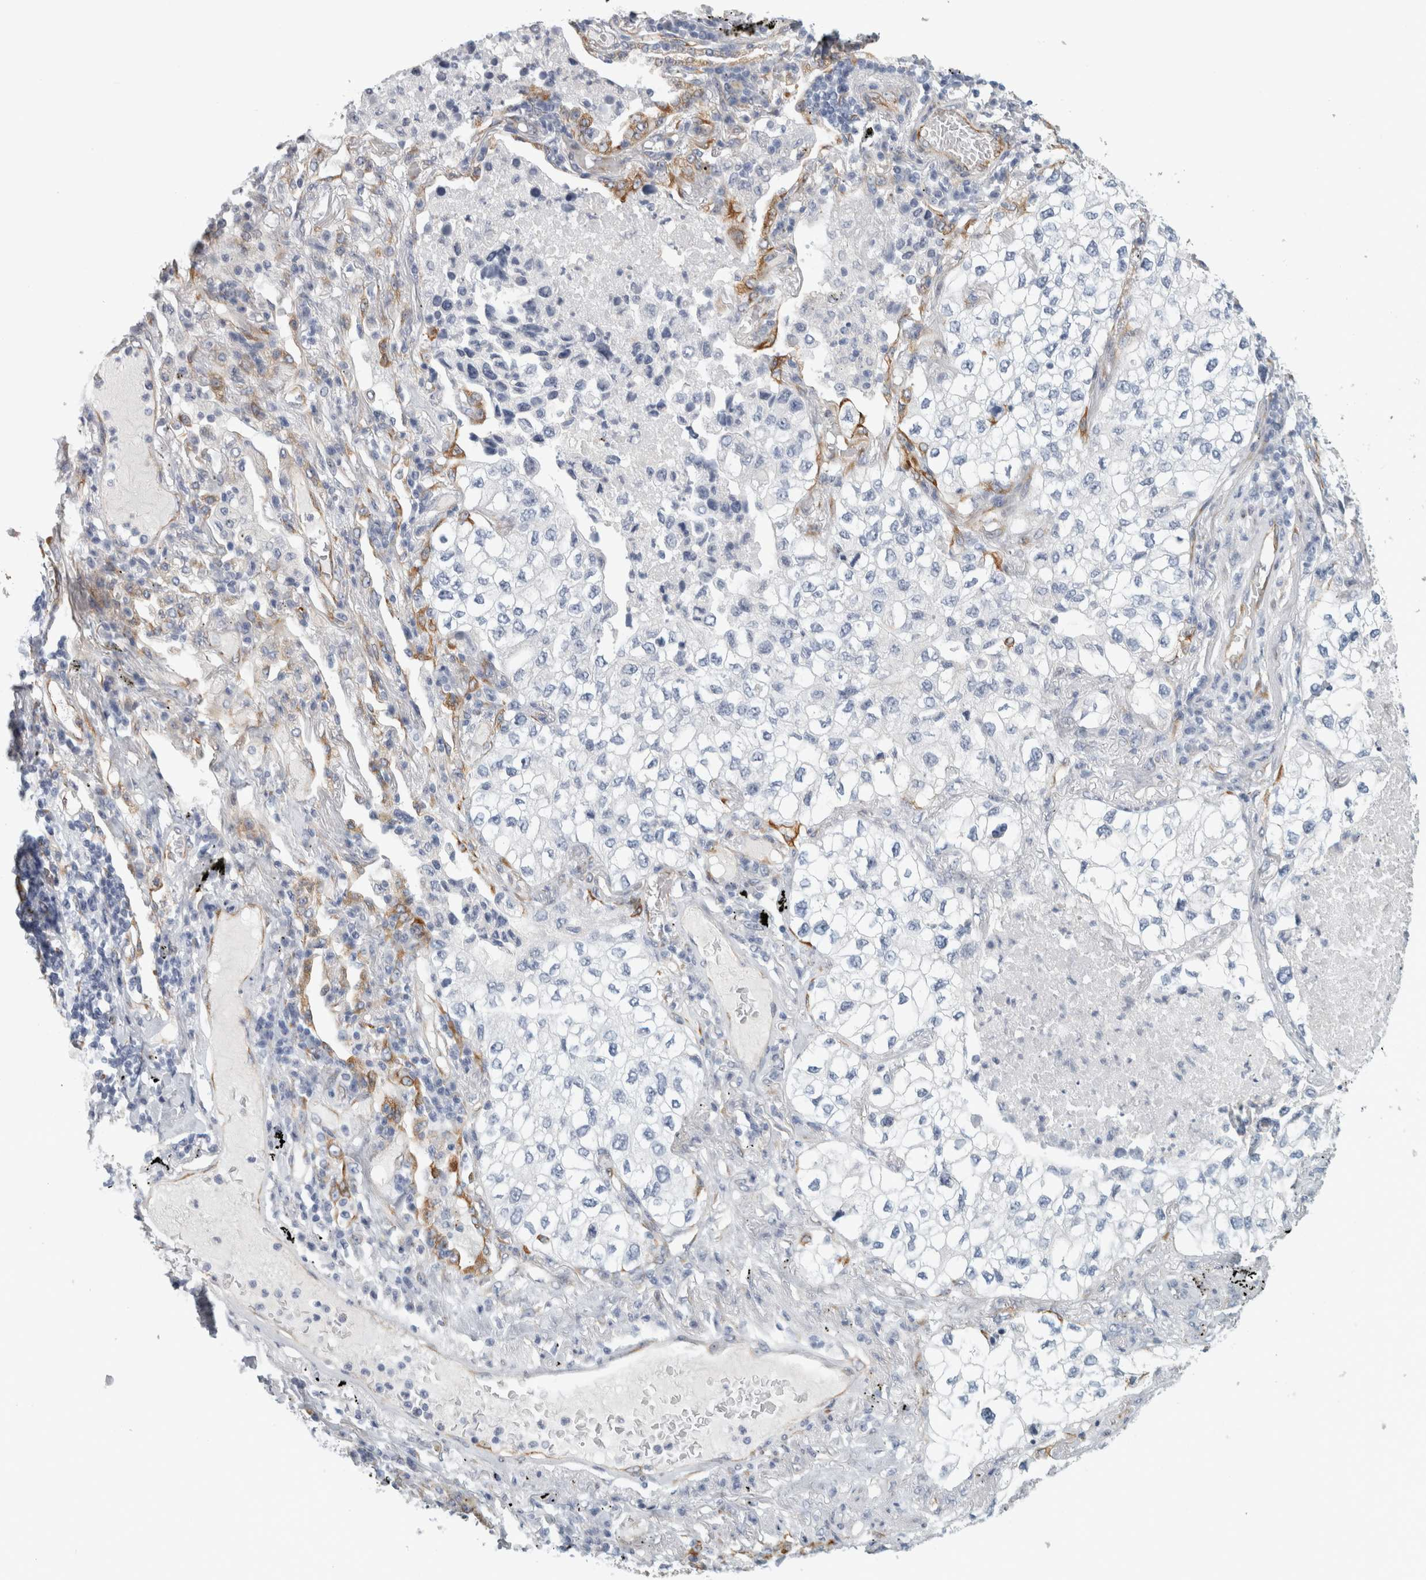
{"staining": {"intensity": "negative", "quantity": "none", "location": "none"}, "tissue": "lung cancer", "cell_type": "Tumor cells", "image_type": "cancer", "snomed": [{"axis": "morphology", "description": "Adenocarcinoma, NOS"}, {"axis": "topography", "description": "Lung"}], "caption": "Immunohistochemical staining of human lung adenocarcinoma demonstrates no significant positivity in tumor cells. (DAB (3,3'-diaminobenzidine) immunohistochemistry, high magnification).", "gene": "B3GNT3", "patient": {"sex": "male", "age": 63}}